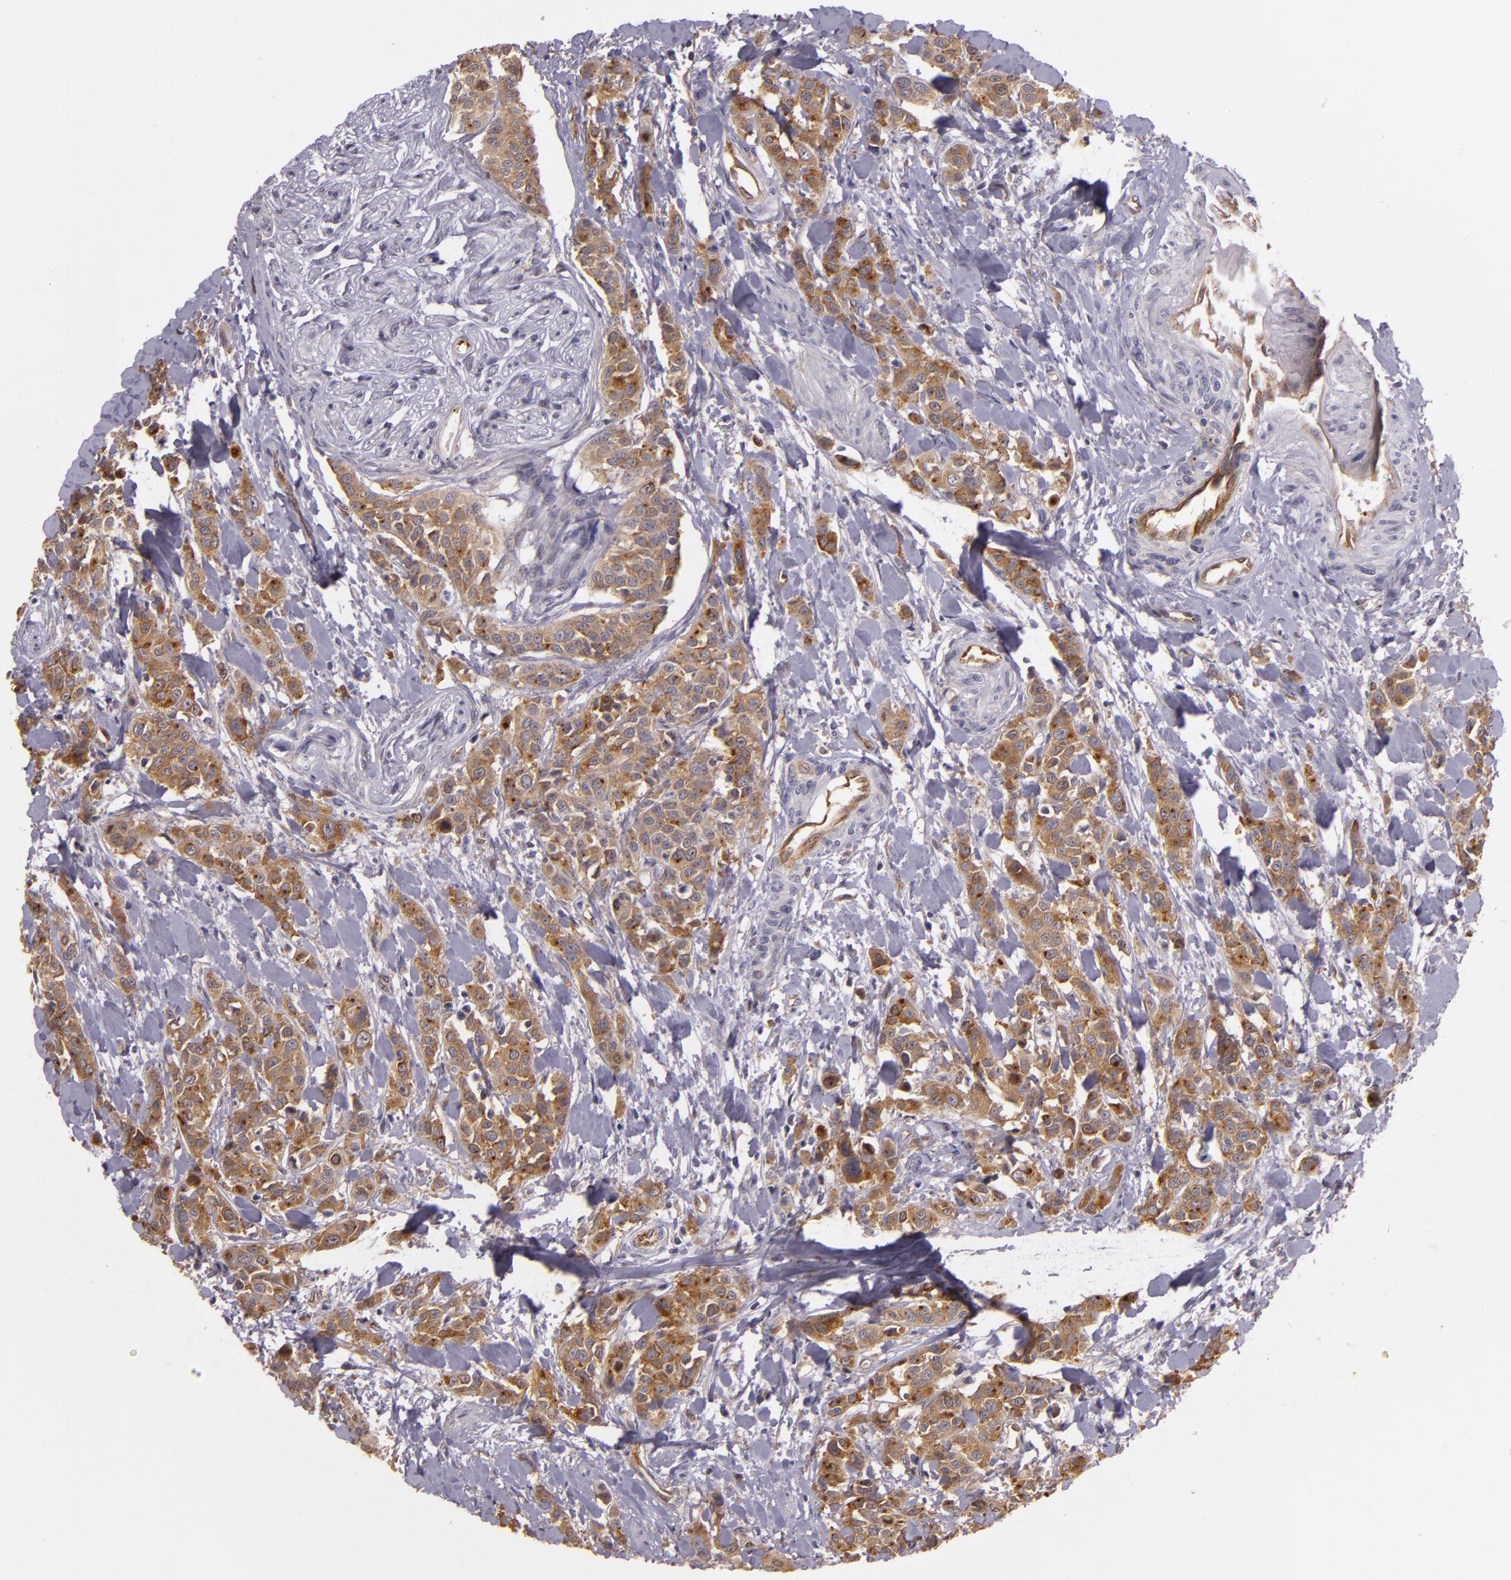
{"staining": {"intensity": "moderate", "quantity": ">75%", "location": "cytoplasmic/membranous"}, "tissue": "urothelial cancer", "cell_type": "Tumor cells", "image_type": "cancer", "snomed": [{"axis": "morphology", "description": "Urothelial carcinoma, High grade"}, {"axis": "topography", "description": "Urinary bladder"}], "caption": "Brown immunohistochemical staining in high-grade urothelial carcinoma demonstrates moderate cytoplasmic/membranous positivity in about >75% of tumor cells. The protein is shown in brown color, while the nuclei are stained blue.", "gene": "SYTL4", "patient": {"sex": "male", "age": 56}}